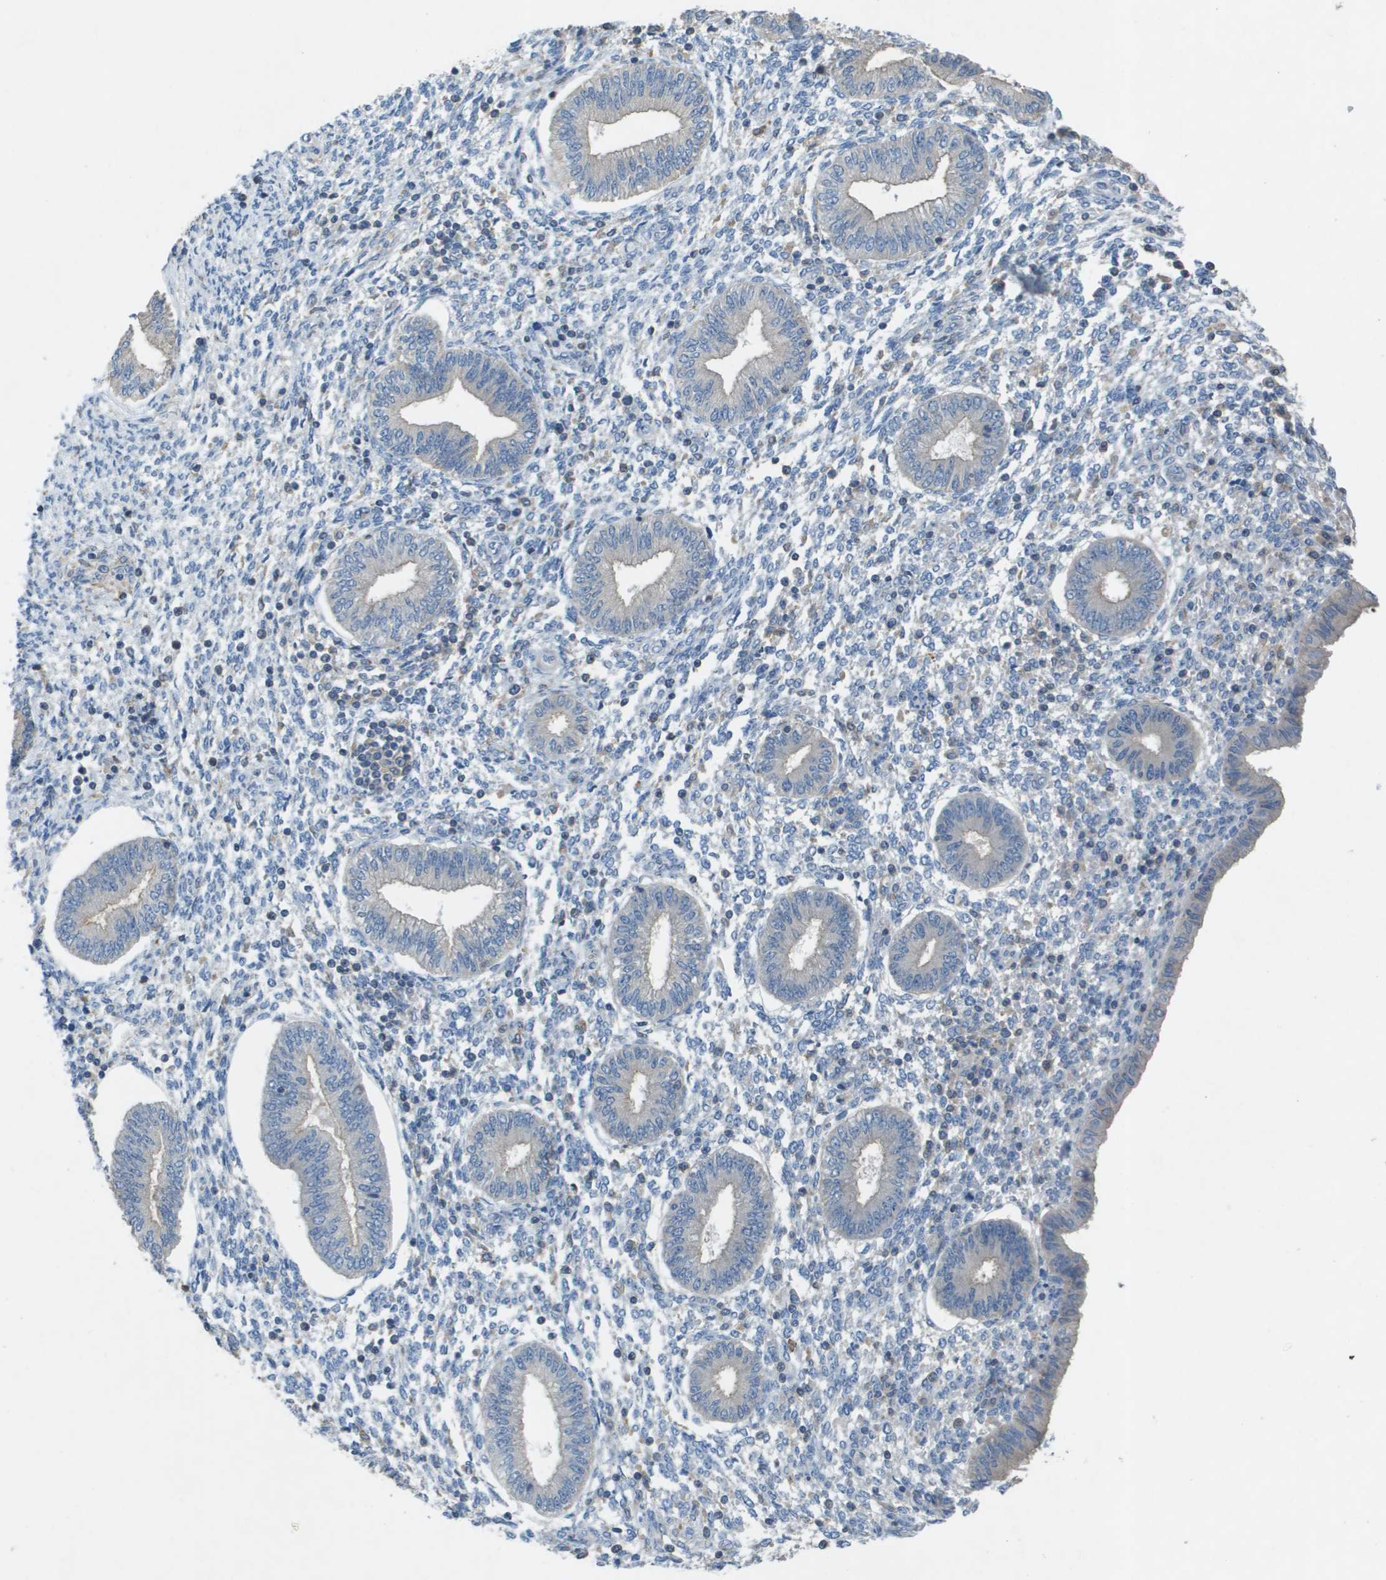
{"staining": {"intensity": "negative", "quantity": "none", "location": "none"}, "tissue": "endometrium", "cell_type": "Cells in endometrial stroma", "image_type": "normal", "snomed": [{"axis": "morphology", "description": "Normal tissue, NOS"}, {"axis": "topography", "description": "Endometrium"}], "caption": "IHC histopathology image of normal endometrium stained for a protein (brown), which reveals no positivity in cells in endometrial stroma. The staining is performed using DAB brown chromogen with nuclei counter-stained in using hematoxylin.", "gene": "CLCA4", "patient": {"sex": "female", "age": 50}}